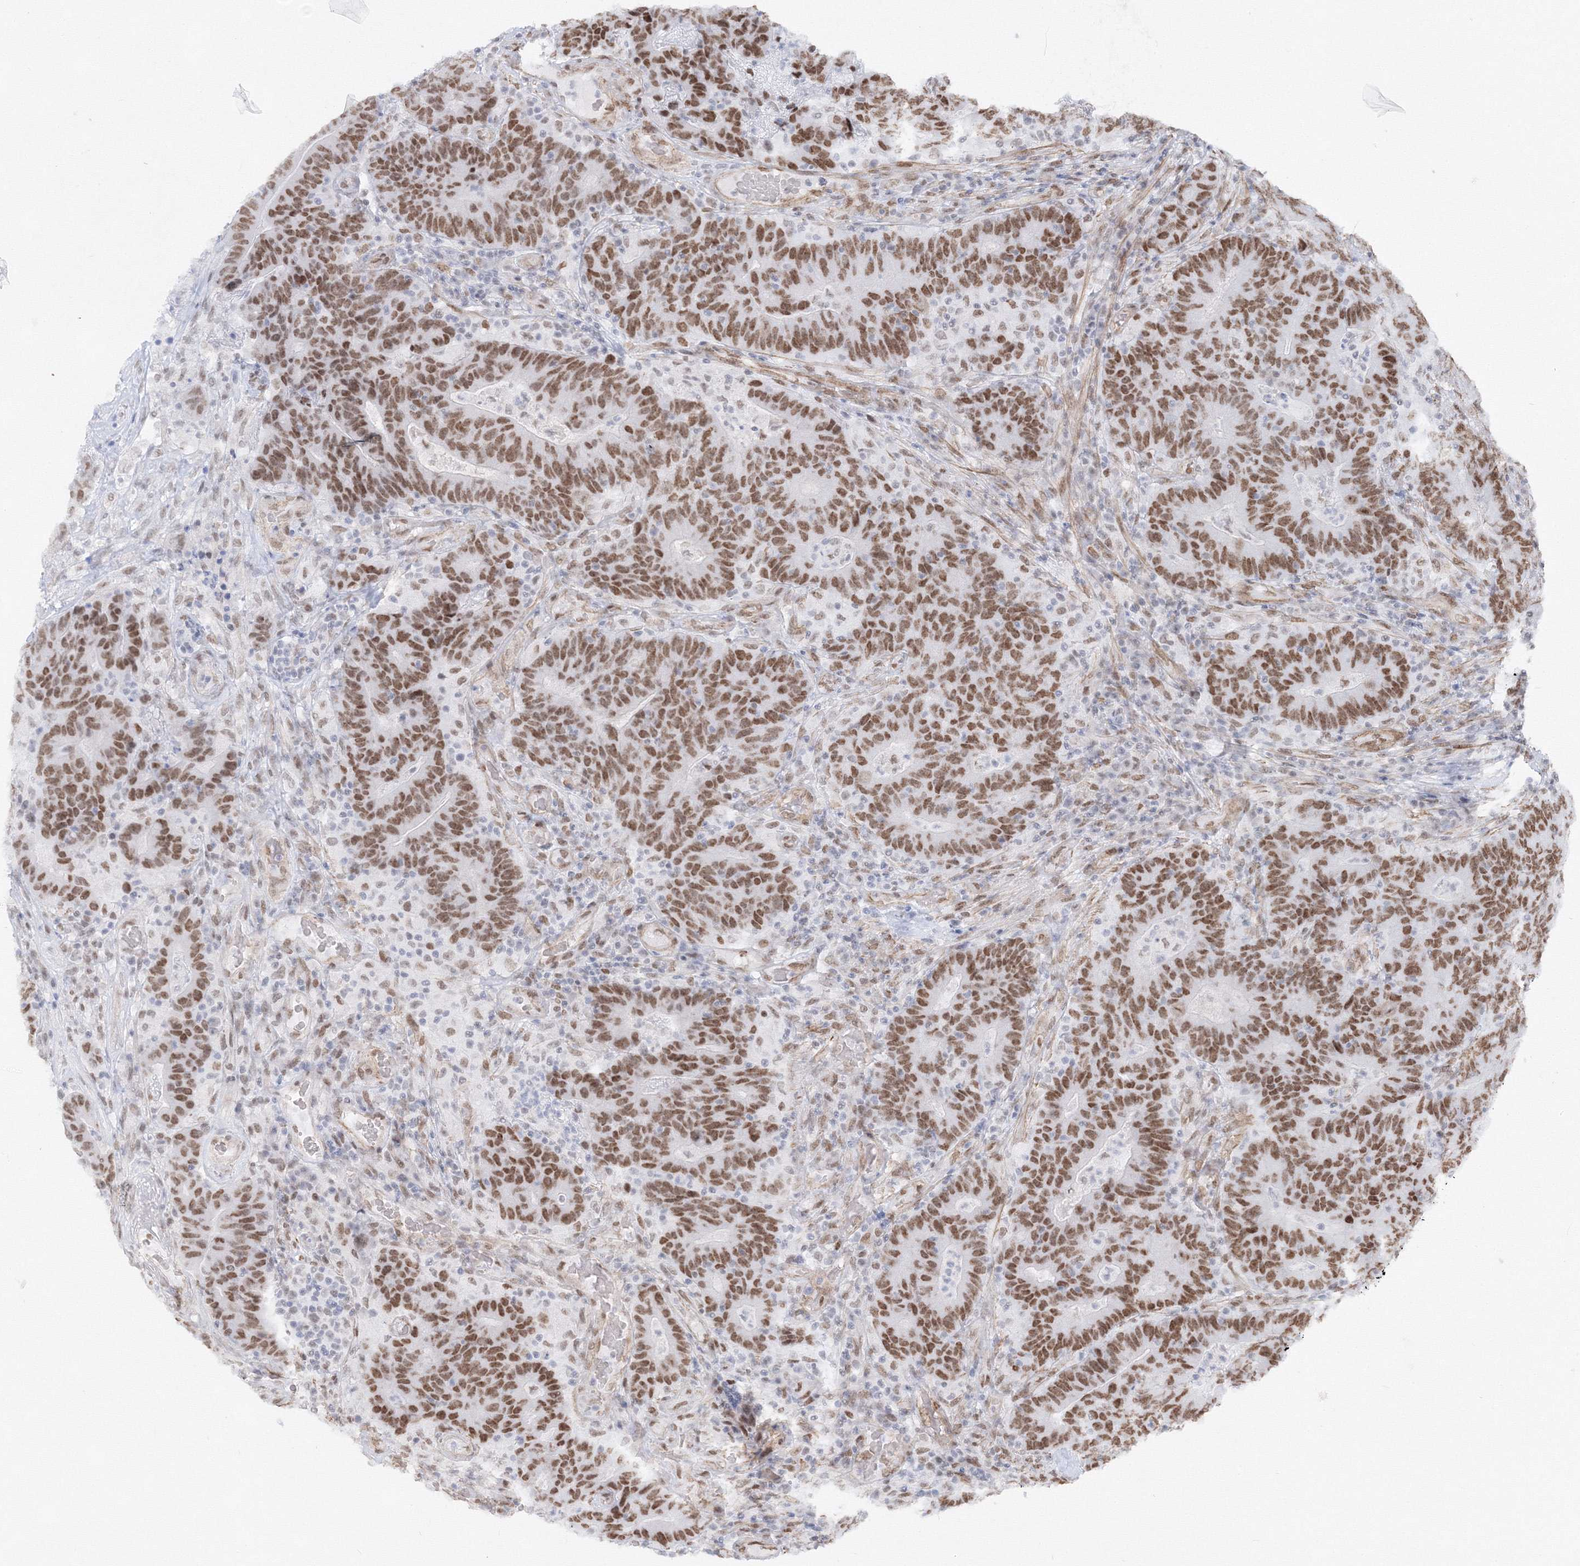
{"staining": {"intensity": "moderate", "quantity": ">75%", "location": "nuclear"}, "tissue": "colorectal cancer", "cell_type": "Tumor cells", "image_type": "cancer", "snomed": [{"axis": "morphology", "description": "Normal tissue, NOS"}, {"axis": "morphology", "description": "Adenocarcinoma, NOS"}, {"axis": "topography", "description": "Colon"}], "caption": "This micrograph shows colorectal cancer stained with immunohistochemistry (IHC) to label a protein in brown. The nuclear of tumor cells show moderate positivity for the protein. Nuclei are counter-stained blue.", "gene": "ZNF638", "patient": {"sex": "female", "age": 75}}